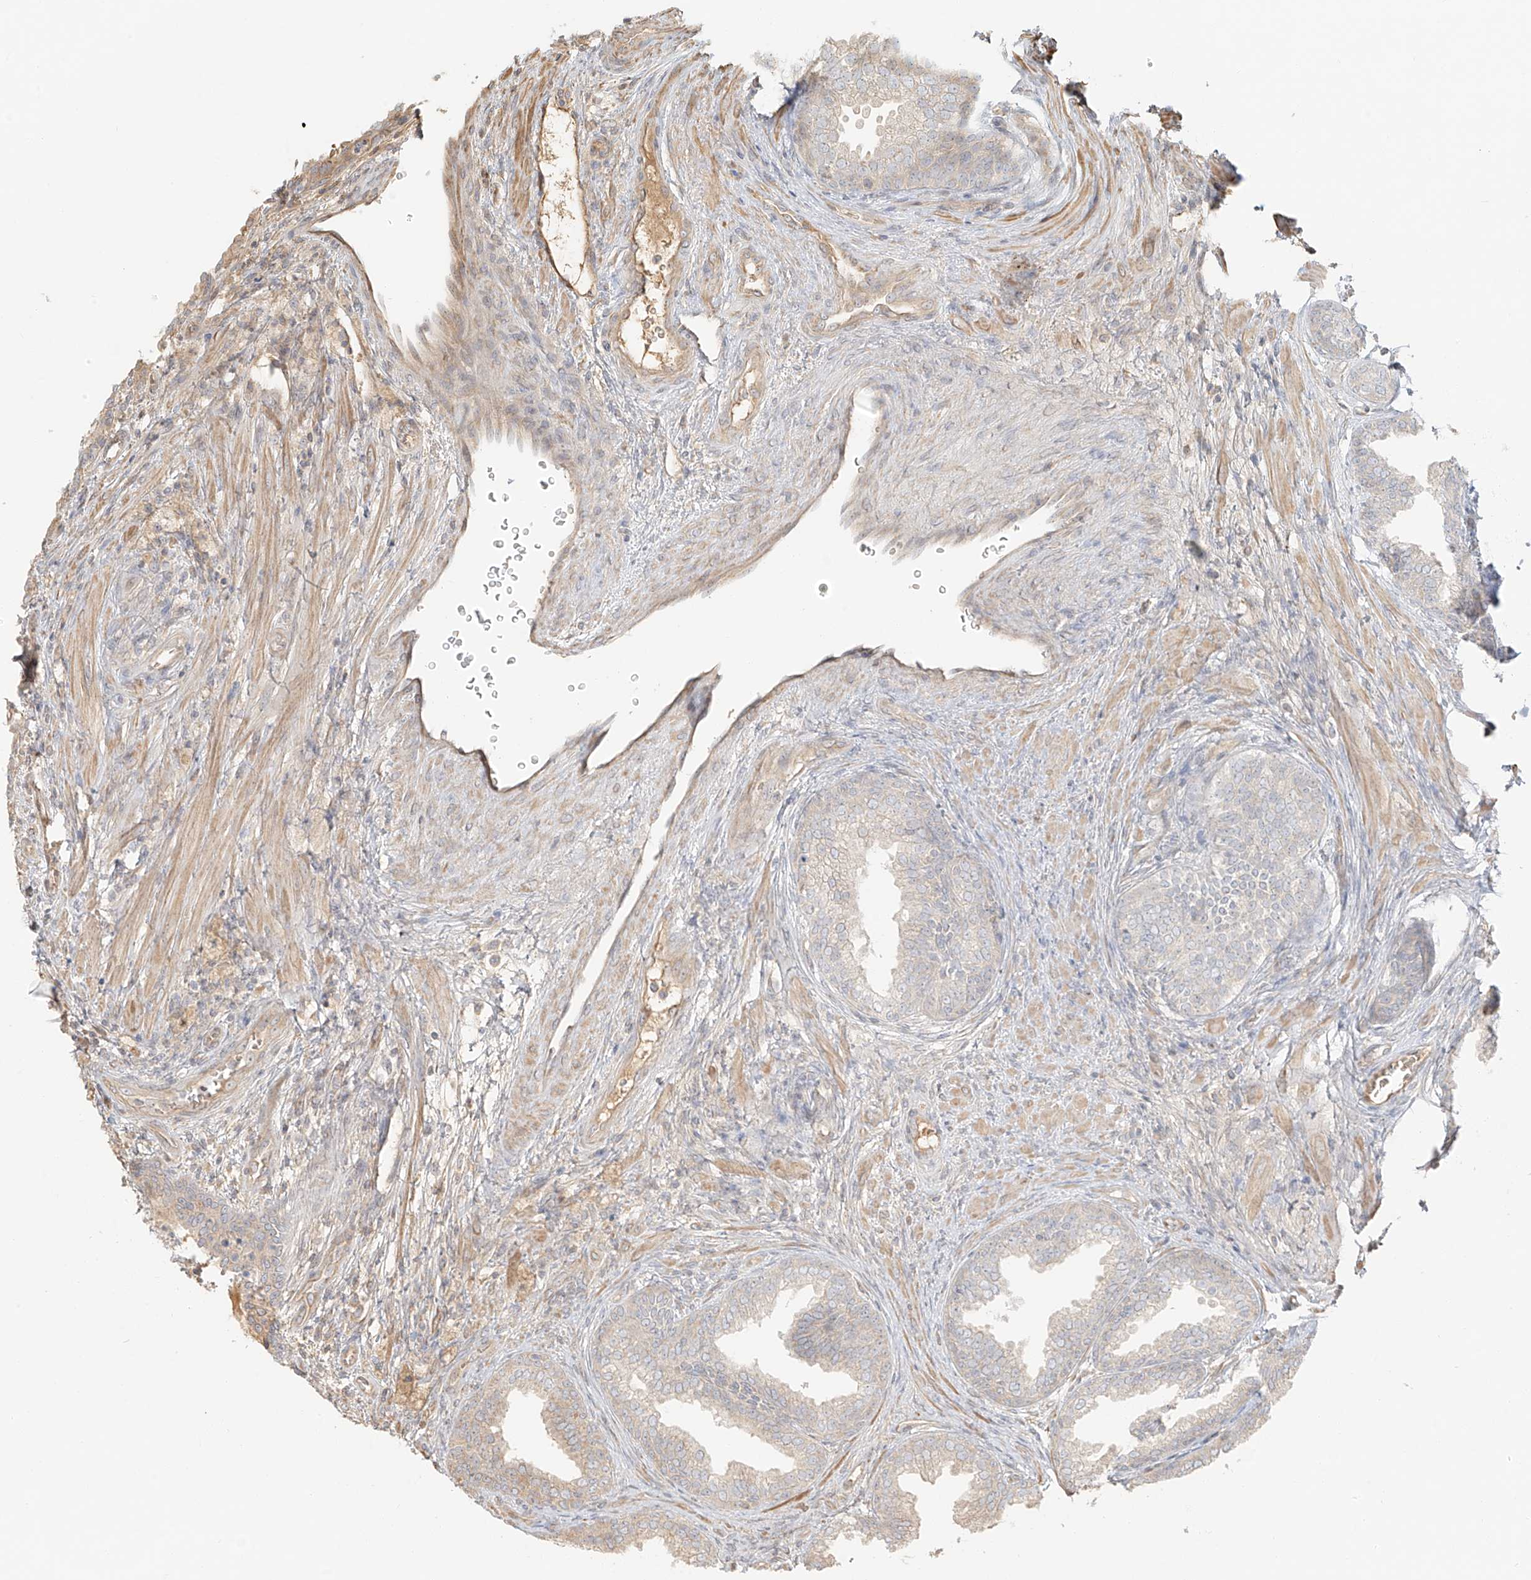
{"staining": {"intensity": "weak", "quantity": "<25%", "location": "cytoplasmic/membranous"}, "tissue": "prostate", "cell_type": "Glandular cells", "image_type": "normal", "snomed": [{"axis": "morphology", "description": "Normal tissue, NOS"}, {"axis": "topography", "description": "Prostate"}], "caption": "This is a photomicrograph of immunohistochemistry staining of normal prostate, which shows no expression in glandular cells. The staining is performed using DAB (3,3'-diaminobenzidine) brown chromogen with nuclei counter-stained in using hematoxylin.", "gene": "UPK1B", "patient": {"sex": "male", "age": 76}}